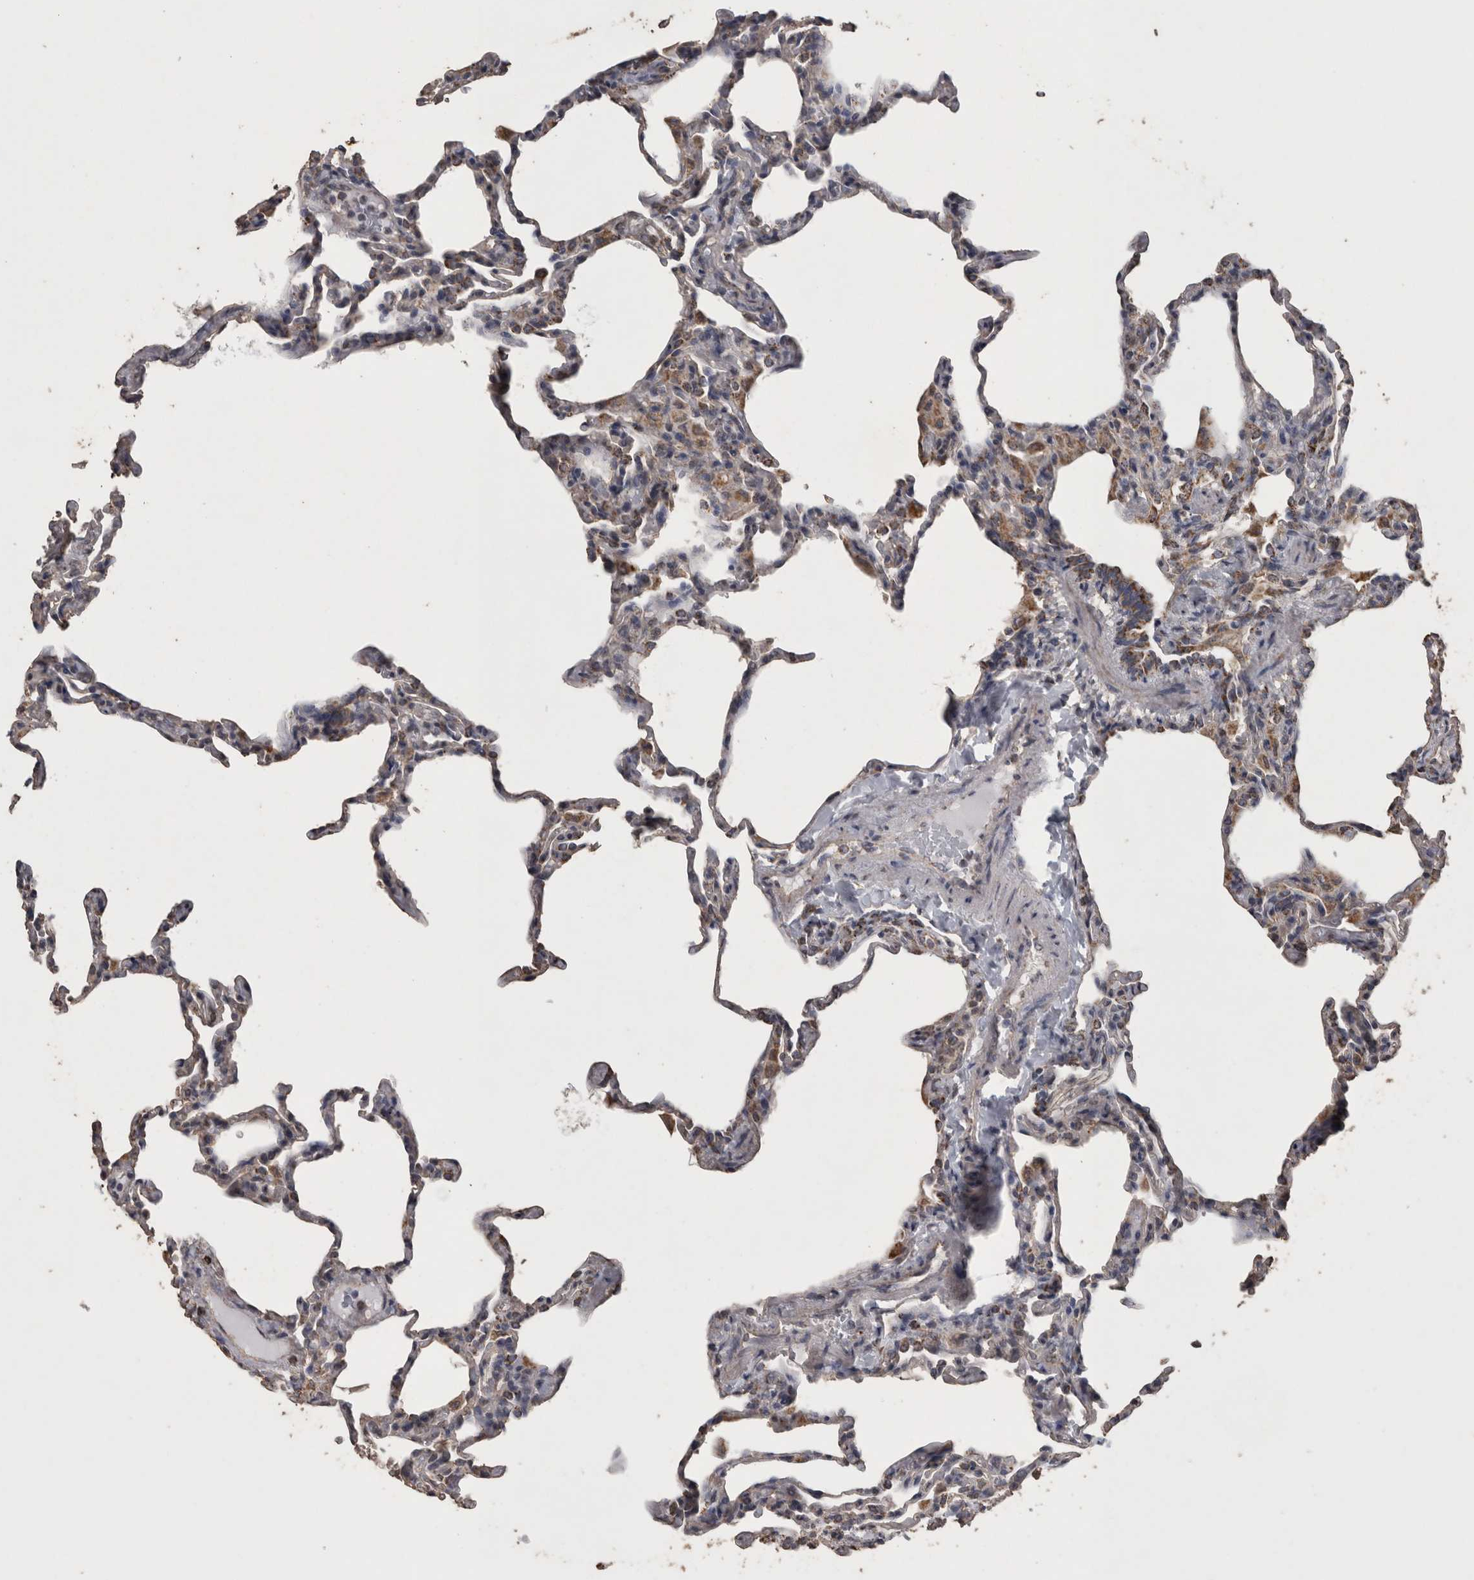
{"staining": {"intensity": "moderate", "quantity": "<25%", "location": "cytoplasmic/membranous"}, "tissue": "lung", "cell_type": "Alveolar cells", "image_type": "normal", "snomed": [{"axis": "morphology", "description": "Normal tissue, NOS"}, {"axis": "topography", "description": "Lung"}], "caption": "Alveolar cells show low levels of moderate cytoplasmic/membranous positivity in about <25% of cells in benign human lung.", "gene": "ACADM", "patient": {"sex": "male", "age": 20}}